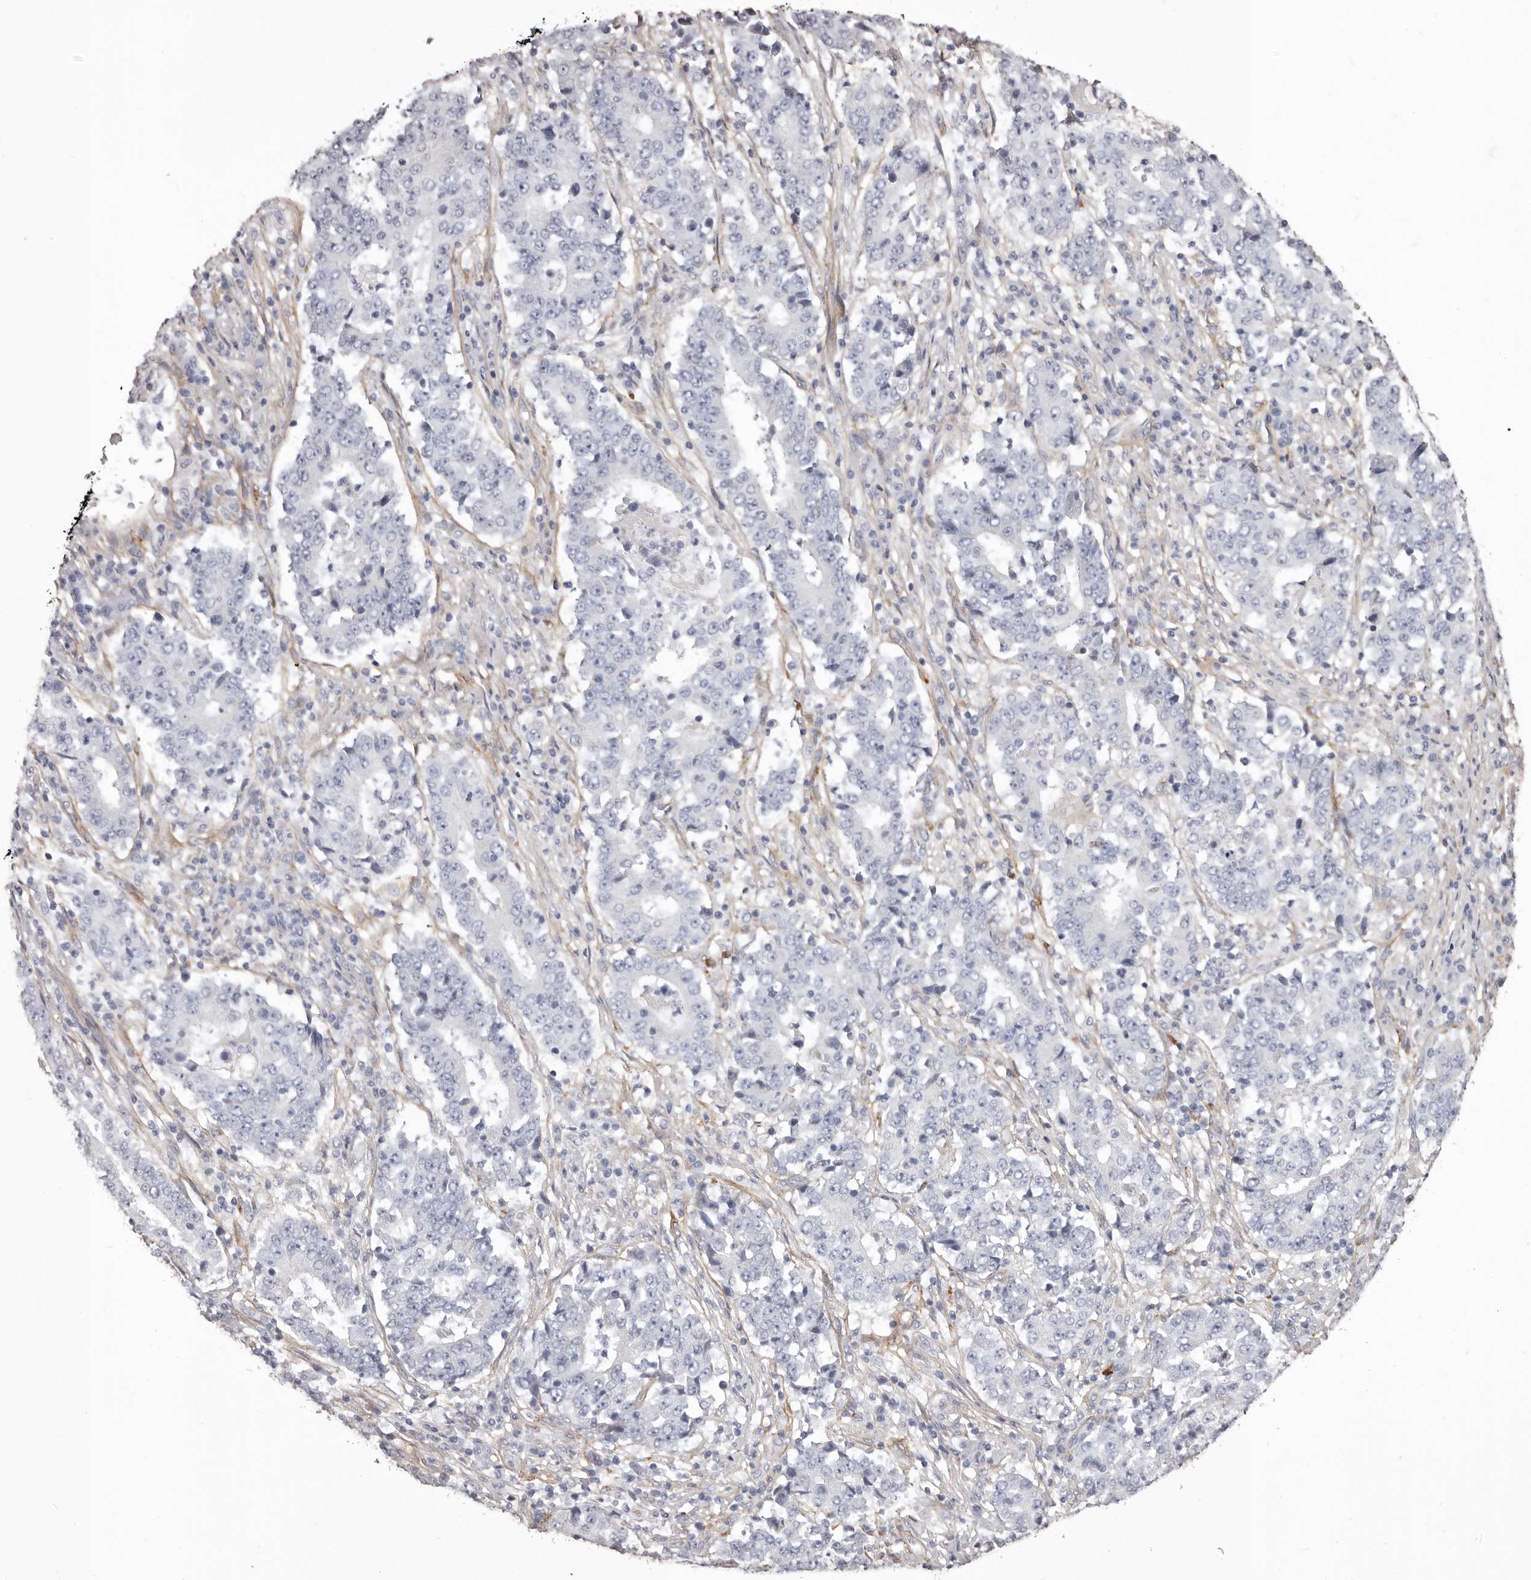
{"staining": {"intensity": "negative", "quantity": "none", "location": "none"}, "tissue": "stomach cancer", "cell_type": "Tumor cells", "image_type": "cancer", "snomed": [{"axis": "morphology", "description": "Adenocarcinoma, NOS"}, {"axis": "topography", "description": "Stomach"}], "caption": "DAB (3,3'-diaminobenzidine) immunohistochemical staining of human stomach cancer (adenocarcinoma) displays no significant staining in tumor cells. (DAB immunohistochemistry, high magnification).", "gene": "COL6A1", "patient": {"sex": "male", "age": 59}}